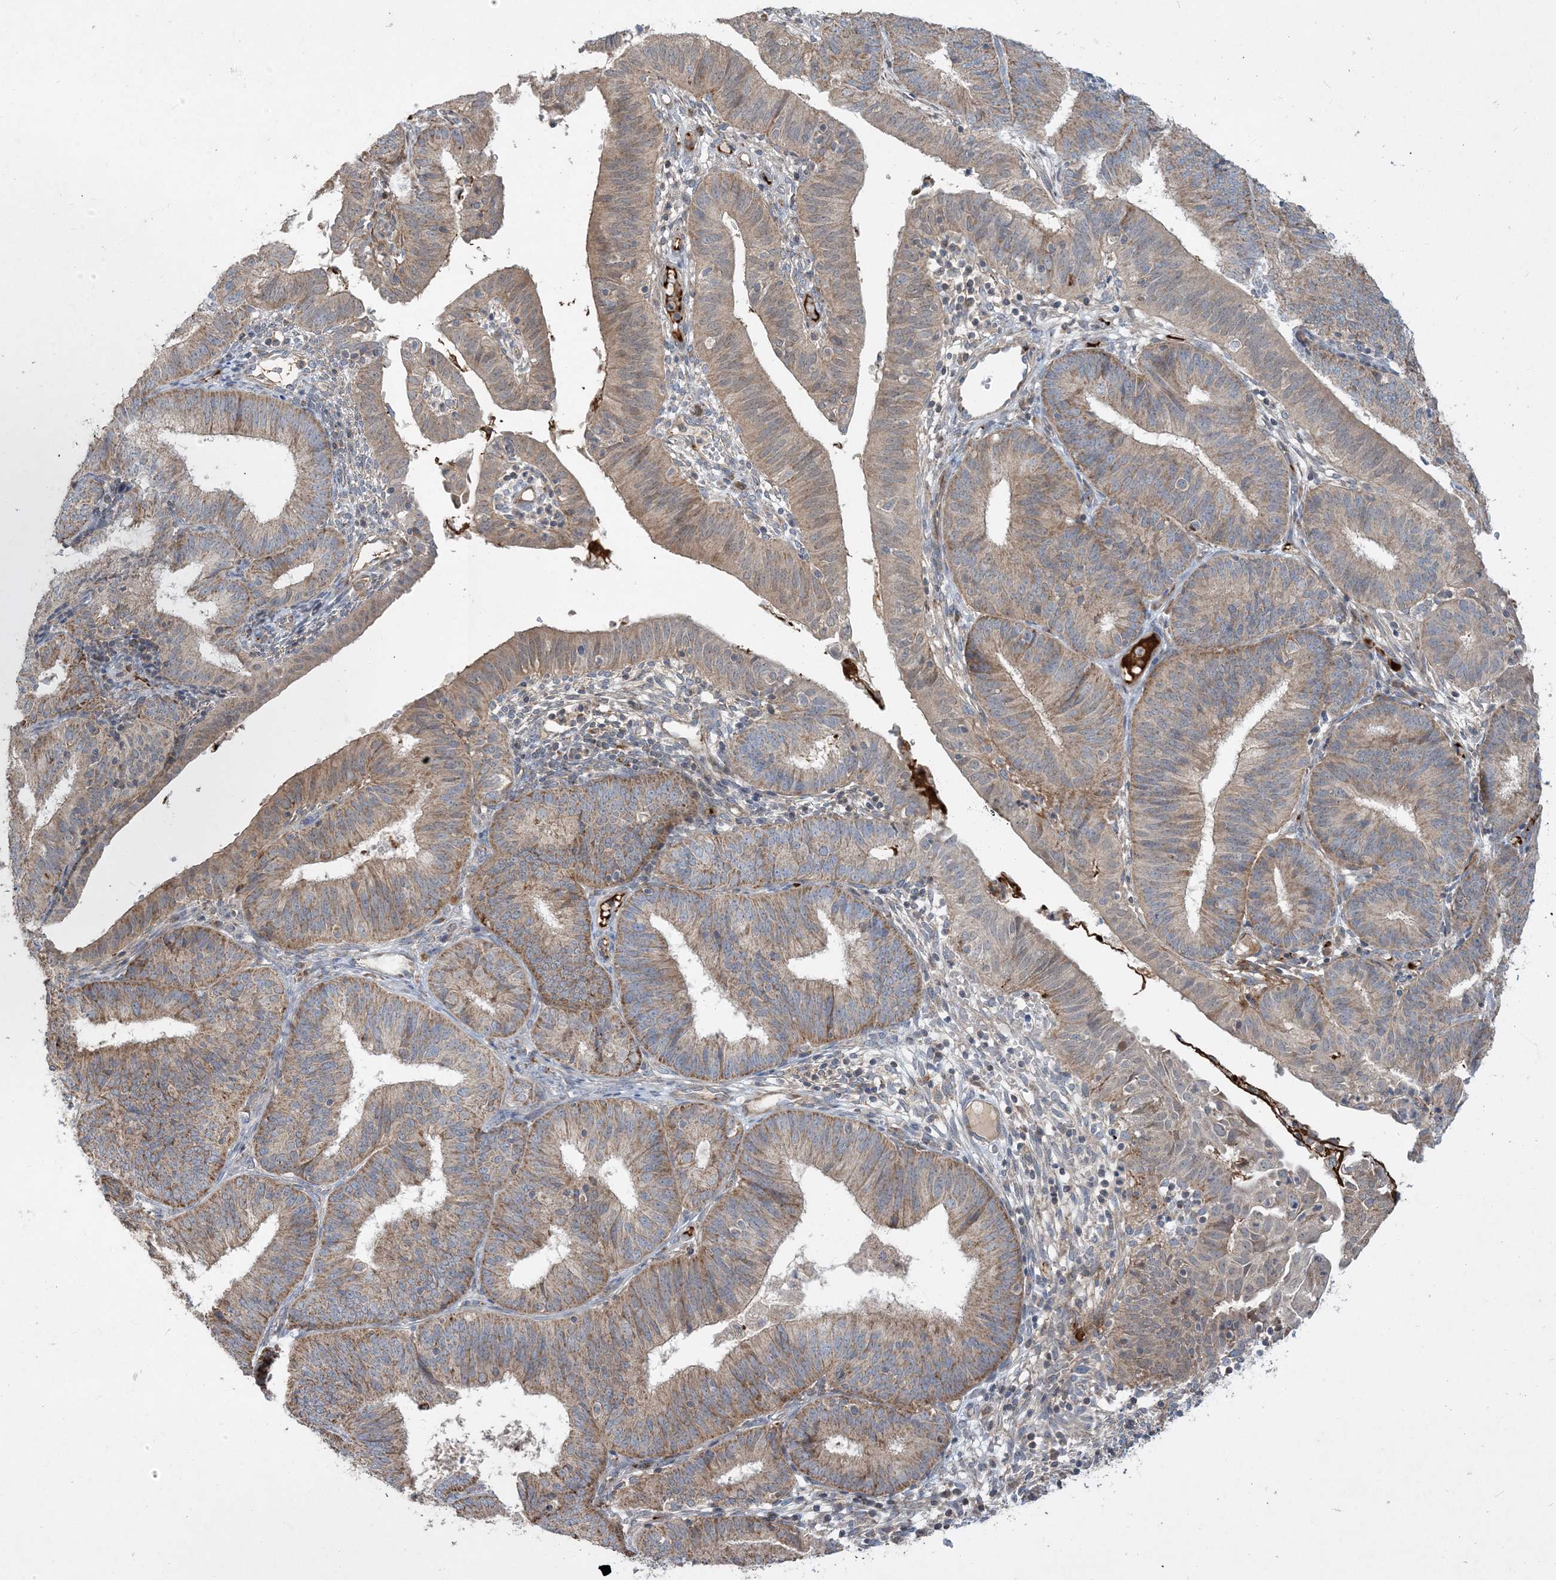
{"staining": {"intensity": "moderate", "quantity": ">75%", "location": "cytoplasmic/membranous"}, "tissue": "endometrial cancer", "cell_type": "Tumor cells", "image_type": "cancer", "snomed": [{"axis": "morphology", "description": "Adenocarcinoma, NOS"}, {"axis": "topography", "description": "Endometrium"}], "caption": "Endometrial adenocarcinoma stained with DAB immunohistochemistry exhibits medium levels of moderate cytoplasmic/membranous positivity in approximately >75% of tumor cells. The staining is performed using DAB brown chromogen to label protein expression. The nuclei are counter-stained blue using hematoxylin.", "gene": "ECHDC1", "patient": {"sex": "female", "age": 51}}